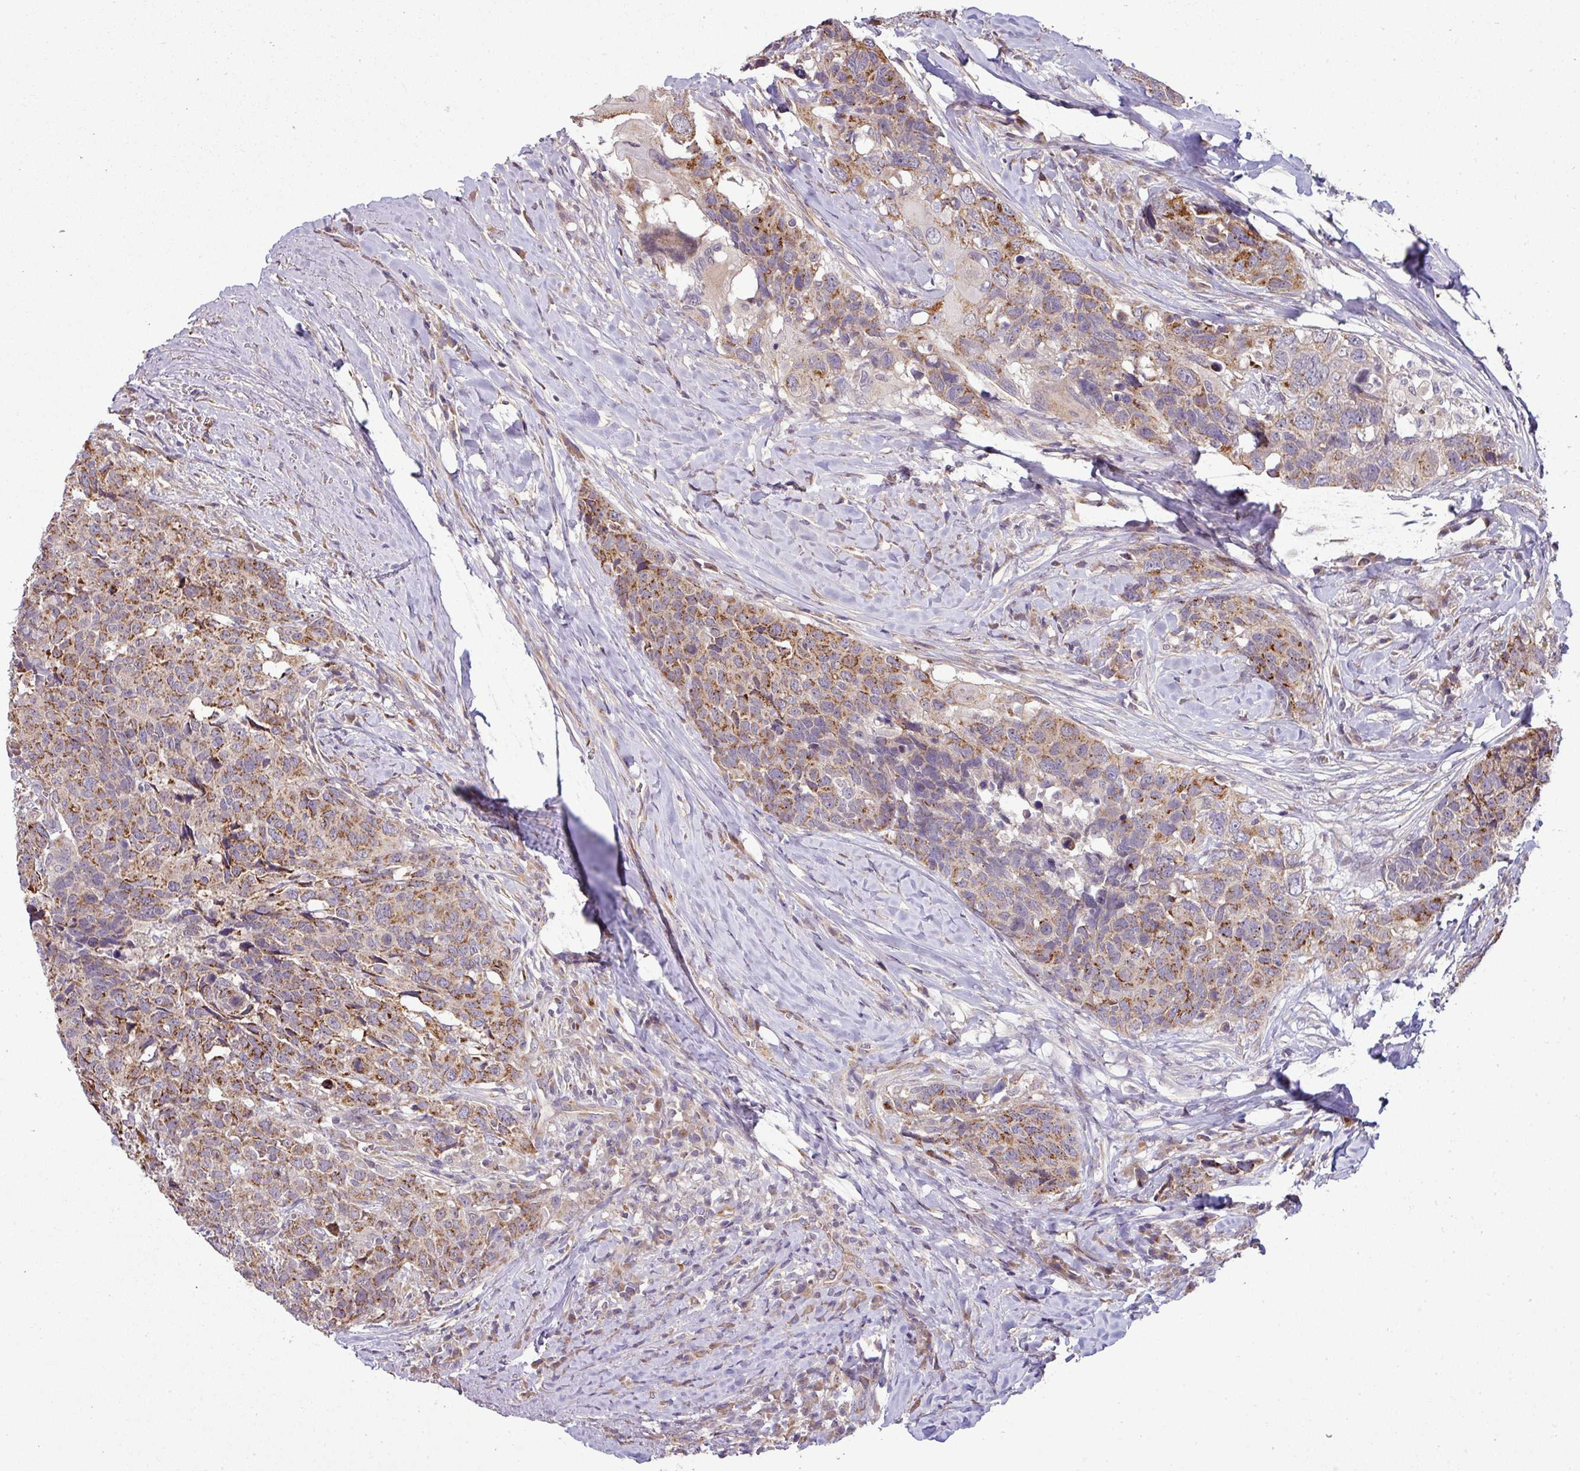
{"staining": {"intensity": "strong", "quantity": ">75%", "location": "cytoplasmic/membranous"}, "tissue": "head and neck cancer", "cell_type": "Tumor cells", "image_type": "cancer", "snomed": [{"axis": "morphology", "description": "Squamous cell carcinoma, NOS"}, {"axis": "topography", "description": "Head-Neck"}], "caption": "Protein analysis of head and neck cancer tissue reveals strong cytoplasmic/membranous staining in approximately >75% of tumor cells. (Brightfield microscopy of DAB IHC at high magnification).", "gene": "TIMMDC1", "patient": {"sex": "male", "age": 66}}